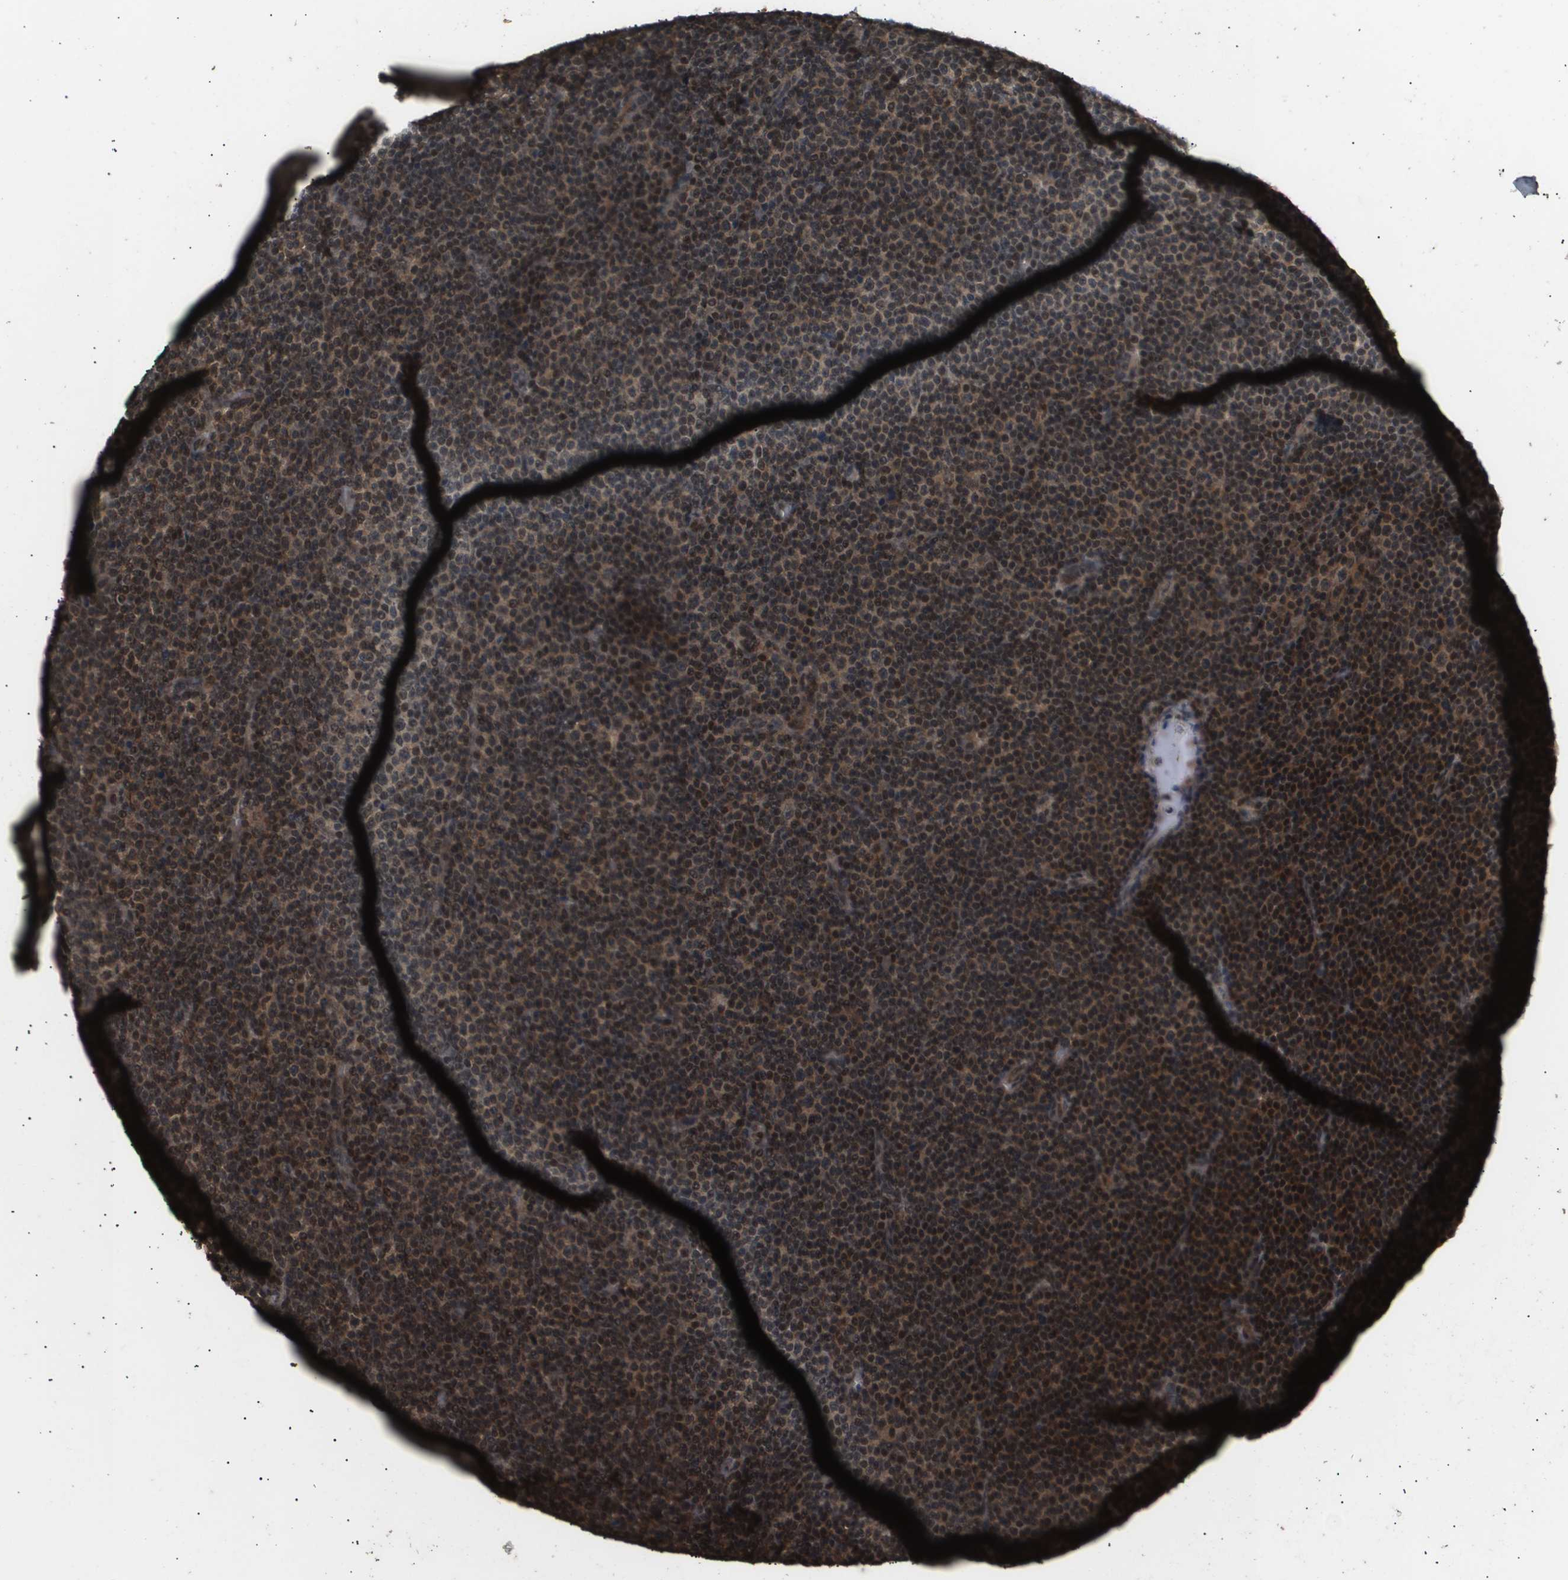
{"staining": {"intensity": "moderate", "quantity": ">75%", "location": "nuclear"}, "tissue": "lymphoma", "cell_type": "Tumor cells", "image_type": "cancer", "snomed": [{"axis": "morphology", "description": "Malignant lymphoma, non-Hodgkin's type, Low grade"}, {"axis": "topography", "description": "Lymph node"}], "caption": "Low-grade malignant lymphoma, non-Hodgkin's type stained for a protein (brown) shows moderate nuclear positive staining in about >75% of tumor cells.", "gene": "ING1", "patient": {"sex": "female", "age": 67}}